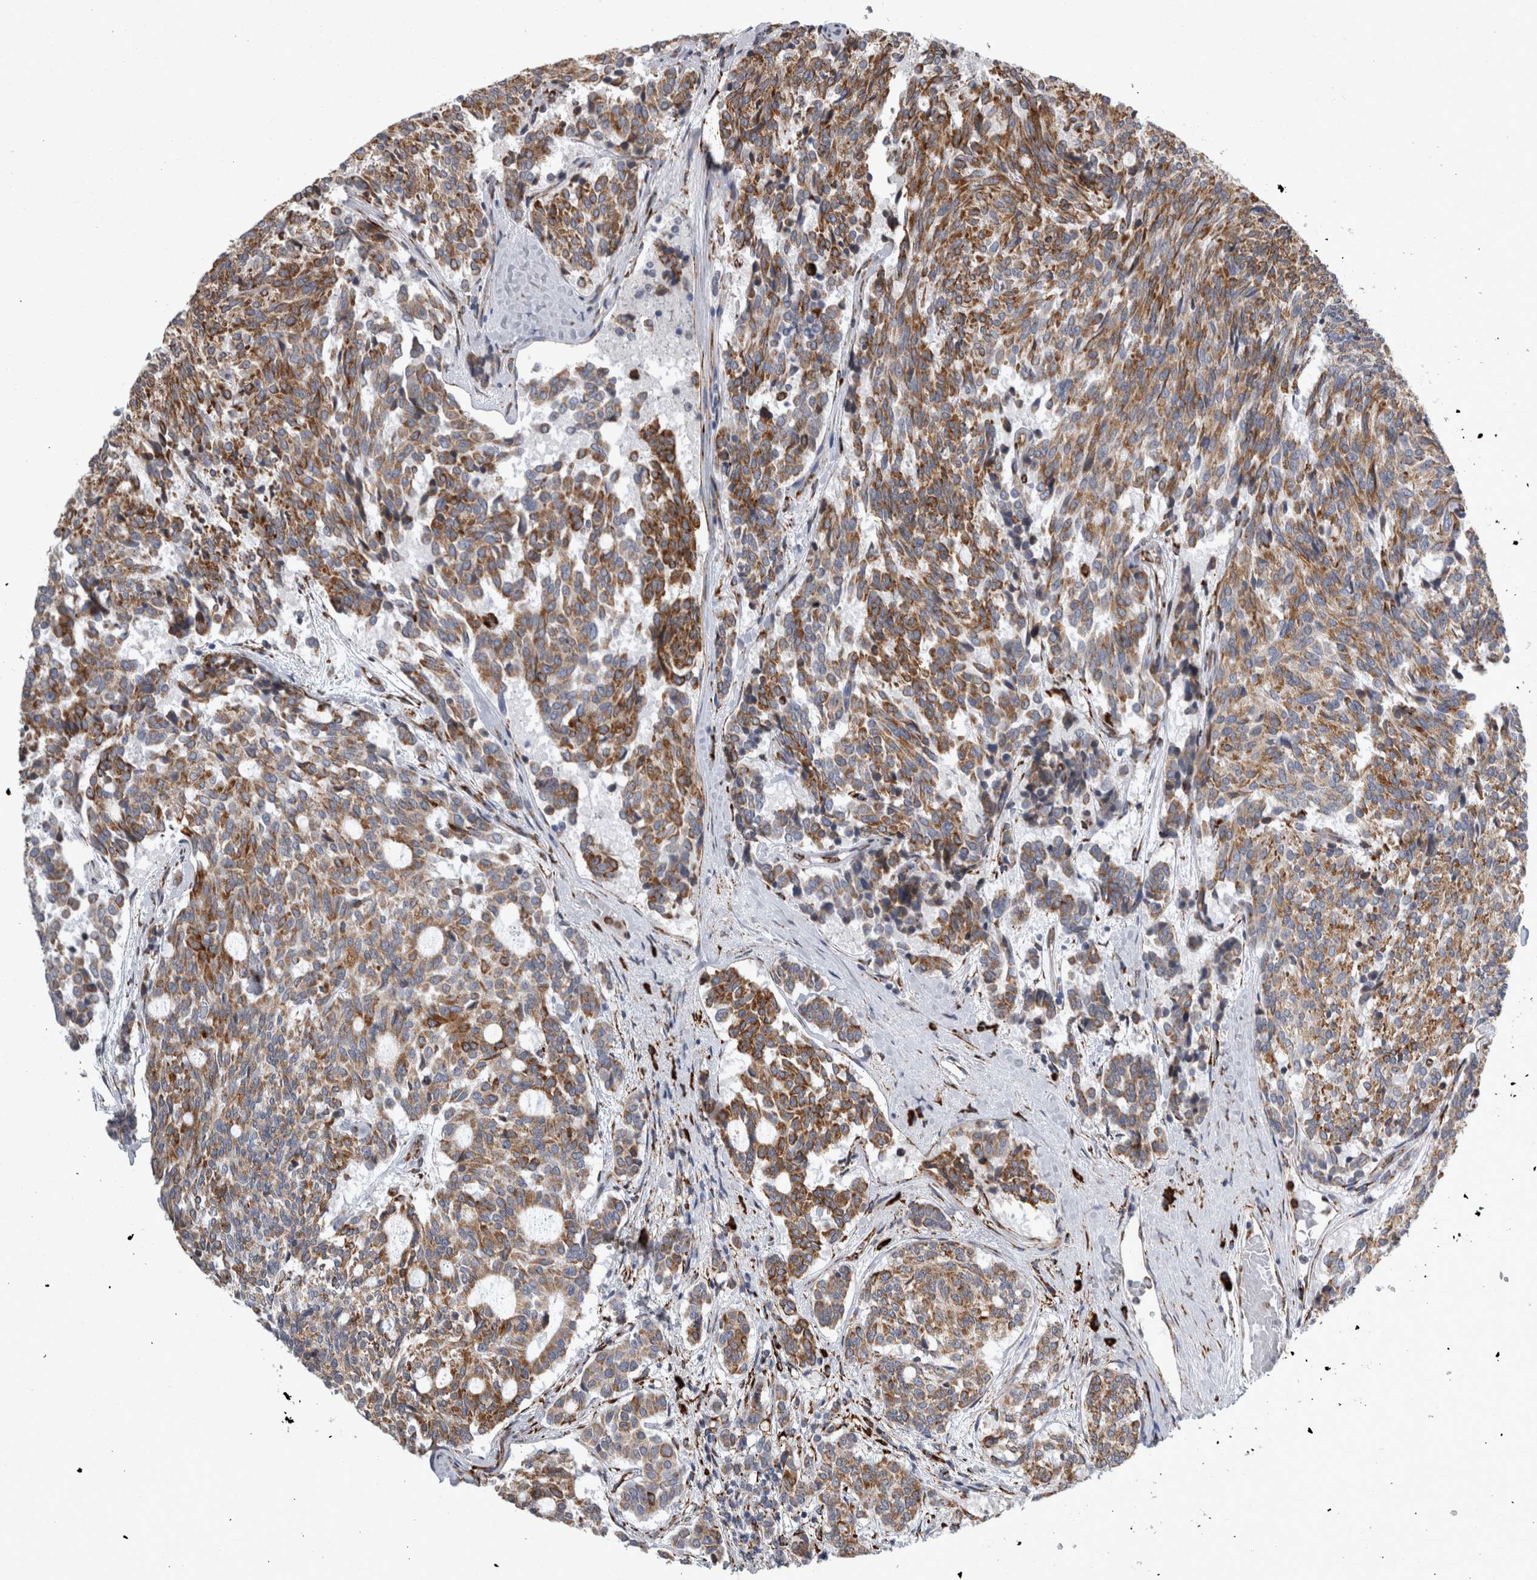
{"staining": {"intensity": "moderate", "quantity": ">75%", "location": "cytoplasmic/membranous"}, "tissue": "carcinoid", "cell_type": "Tumor cells", "image_type": "cancer", "snomed": [{"axis": "morphology", "description": "Carcinoid, malignant, NOS"}, {"axis": "topography", "description": "Pancreas"}], "caption": "Carcinoid (malignant) was stained to show a protein in brown. There is medium levels of moderate cytoplasmic/membranous expression in about >75% of tumor cells. The protein of interest is shown in brown color, while the nuclei are stained blue.", "gene": "FHIP2B", "patient": {"sex": "female", "age": 54}}